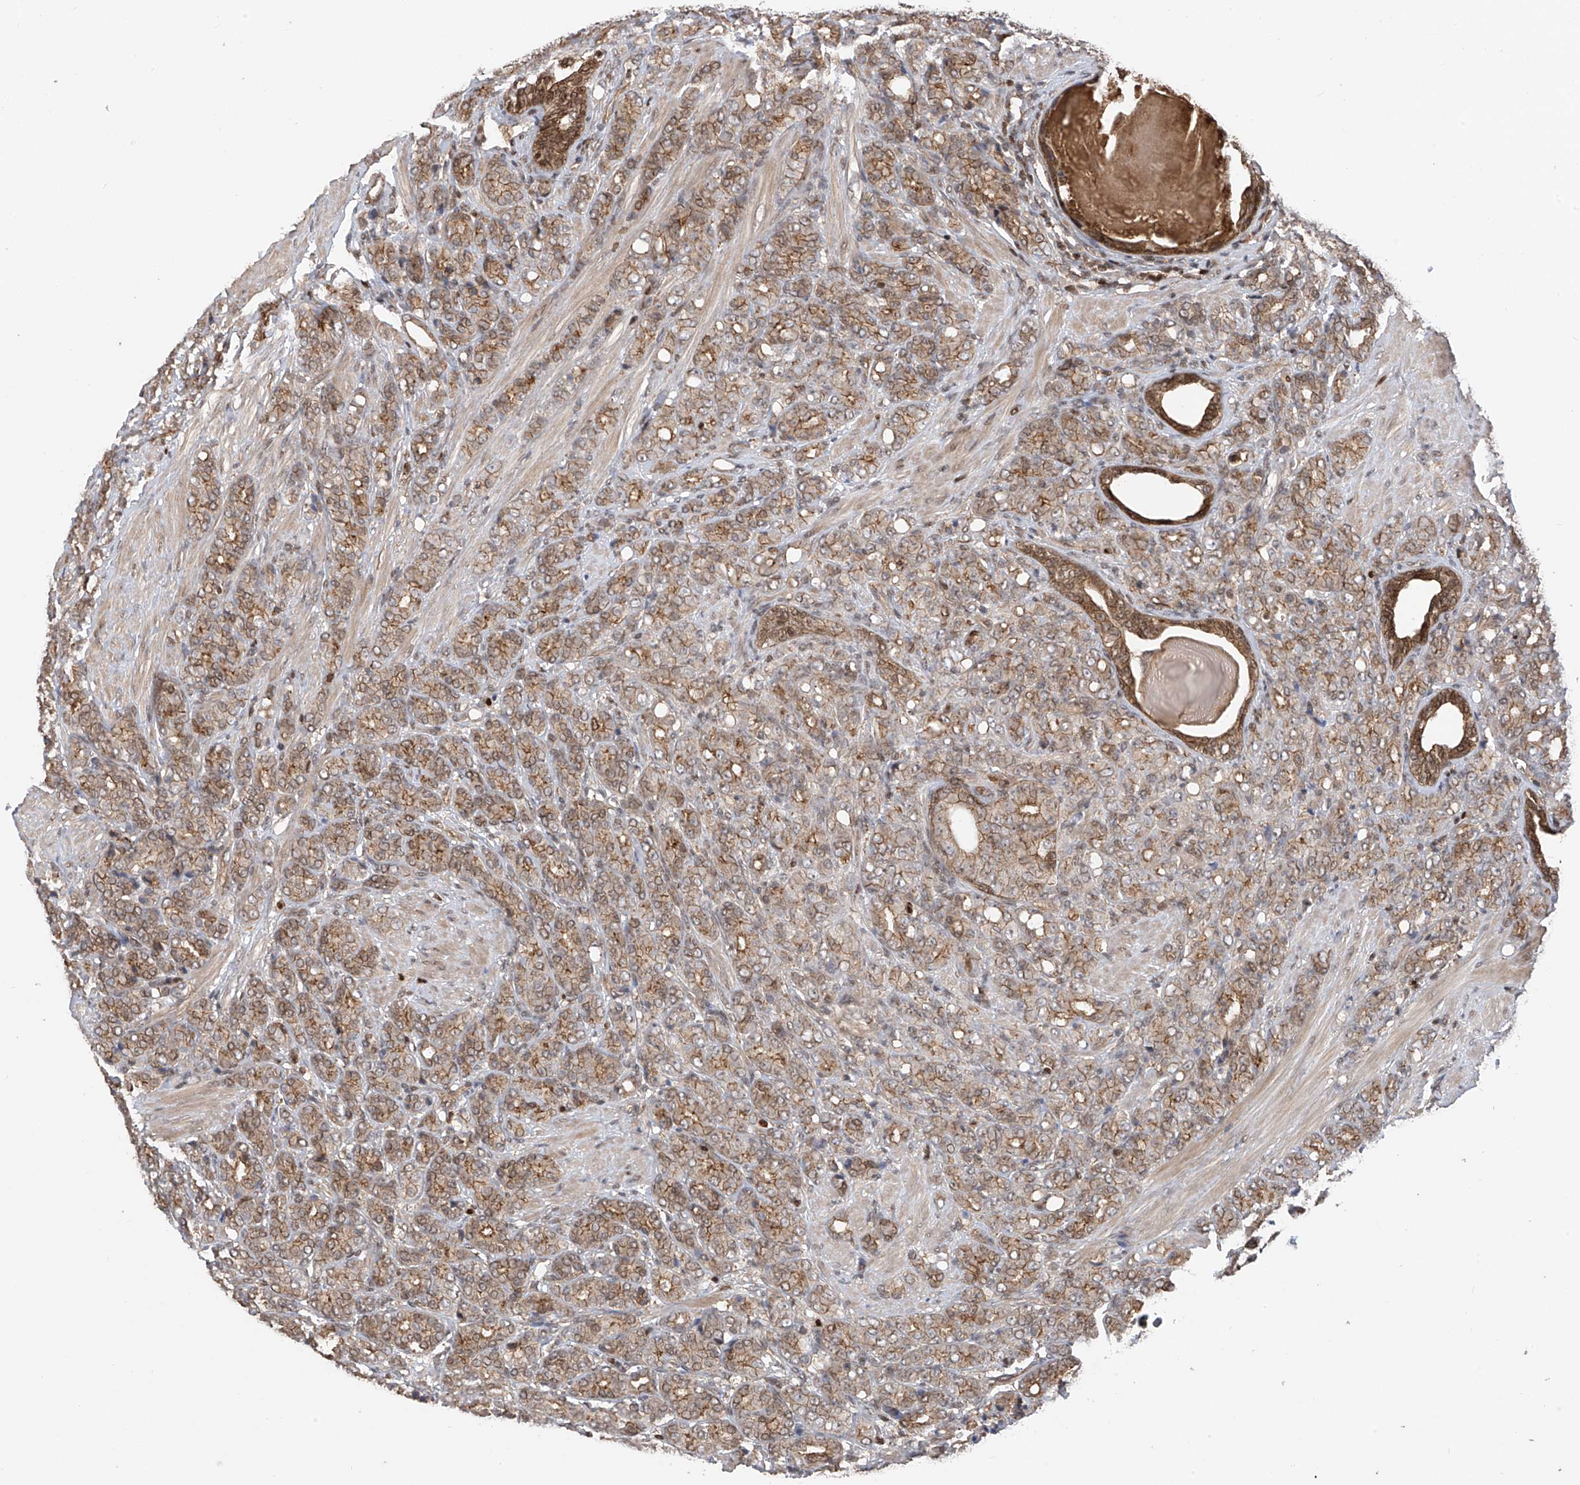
{"staining": {"intensity": "moderate", "quantity": ">75%", "location": "cytoplasmic/membranous"}, "tissue": "prostate cancer", "cell_type": "Tumor cells", "image_type": "cancer", "snomed": [{"axis": "morphology", "description": "Adenocarcinoma, High grade"}, {"axis": "topography", "description": "Prostate"}], "caption": "Immunohistochemistry (IHC) image of prostate adenocarcinoma (high-grade) stained for a protein (brown), which displays medium levels of moderate cytoplasmic/membranous positivity in approximately >75% of tumor cells.", "gene": "DNAJC9", "patient": {"sex": "male", "age": 62}}